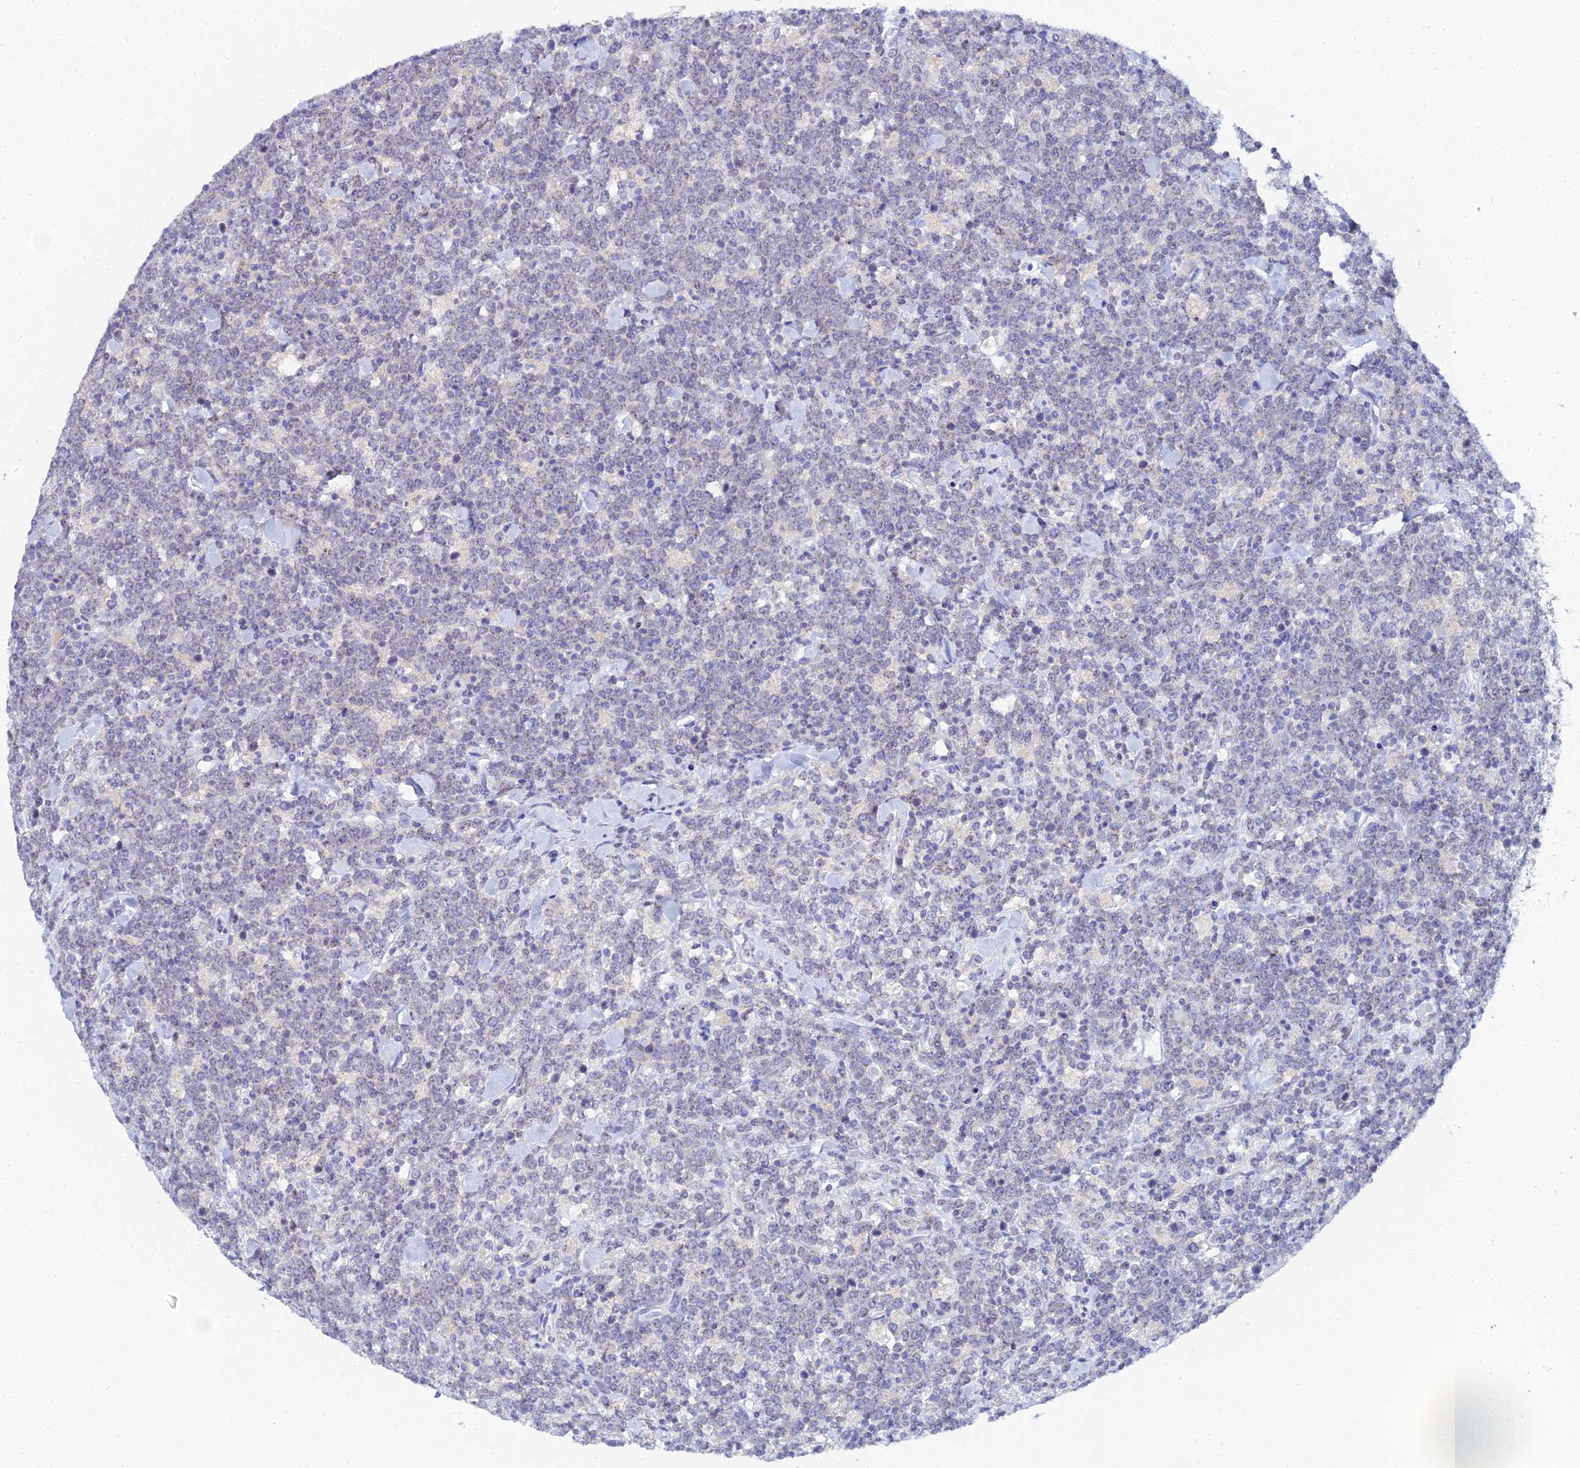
{"staining": {"intensity": "negative", "quantity": "none", "location": "none"}, "tissue": "lymphoma", "cell_type": "Tumor cells", "image_type": "cancer", "snomed": [{"axis": "morphology", "description": "Malignant lymphoma, non-Hodgkin's type, High grade"}, {"axis": "topography", "description": "Small intestine"}], "caption": "Histopathology image shows no protein positivity in tumor cells of malignant lymphoma, non-Hodgkin's type (high-grade) tissue.", "gene": "PLPP4", "patient": {"sex": "male", "age": 8}}